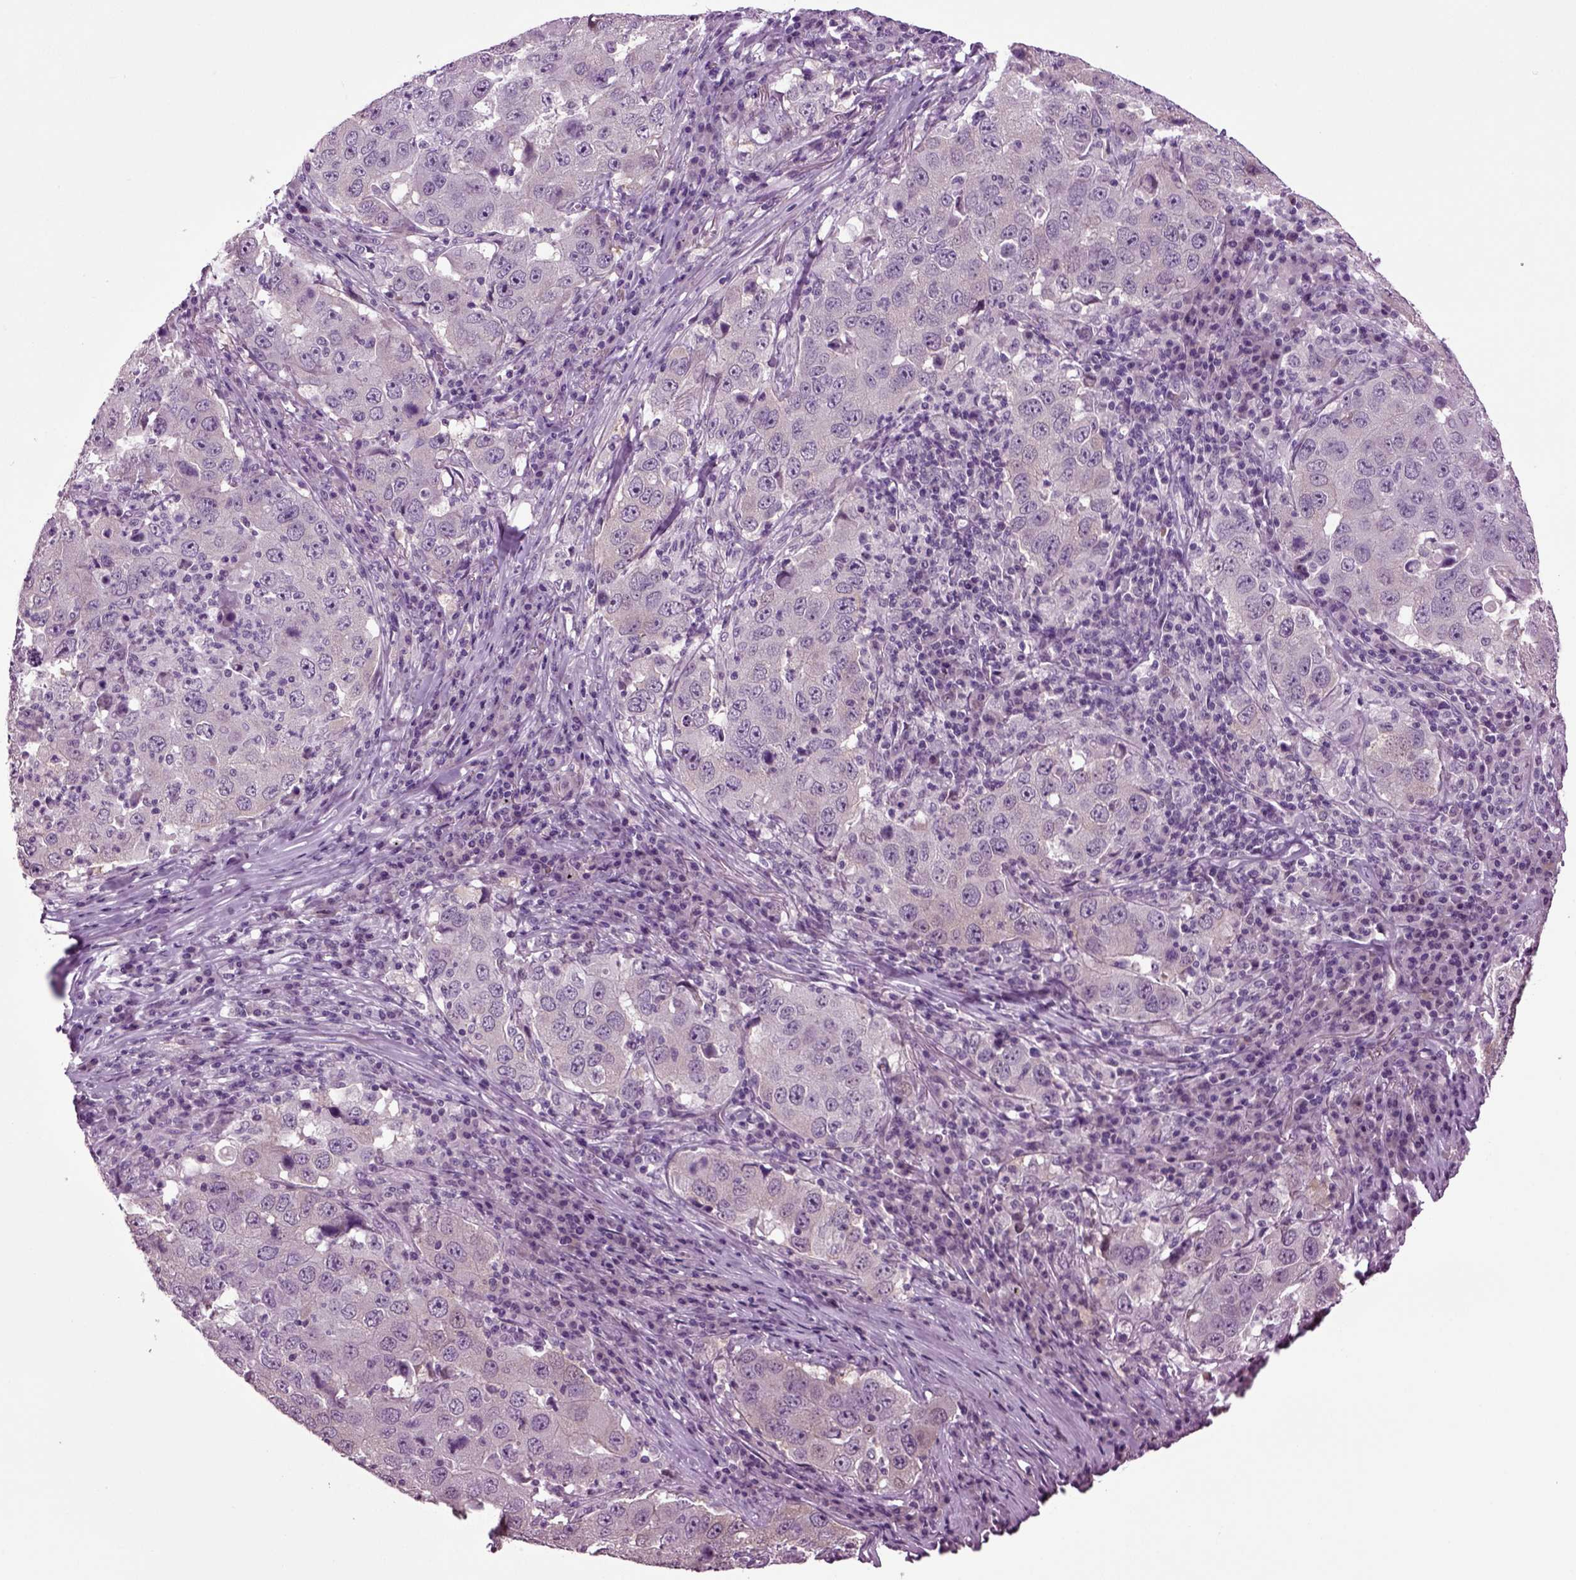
{"staining": {"intensity": "negative", "quantity": "none", "location": "none"}, "tissue": "lung cancer", "cell_type": "Tumor cells", "image_type": "cancer", "snomed": [{"axis": "morphology", "description": "Adenocarcinoma, NOS"}, {"axis": "topography", "description": "Lung"}], "caption": "Lung cancer stained for a protein using immunohistochemistry (IHC) demonstrates no expression tumor cells.", "gene": "PLCH2", "patient": {"sex": "male", "age": 73}}